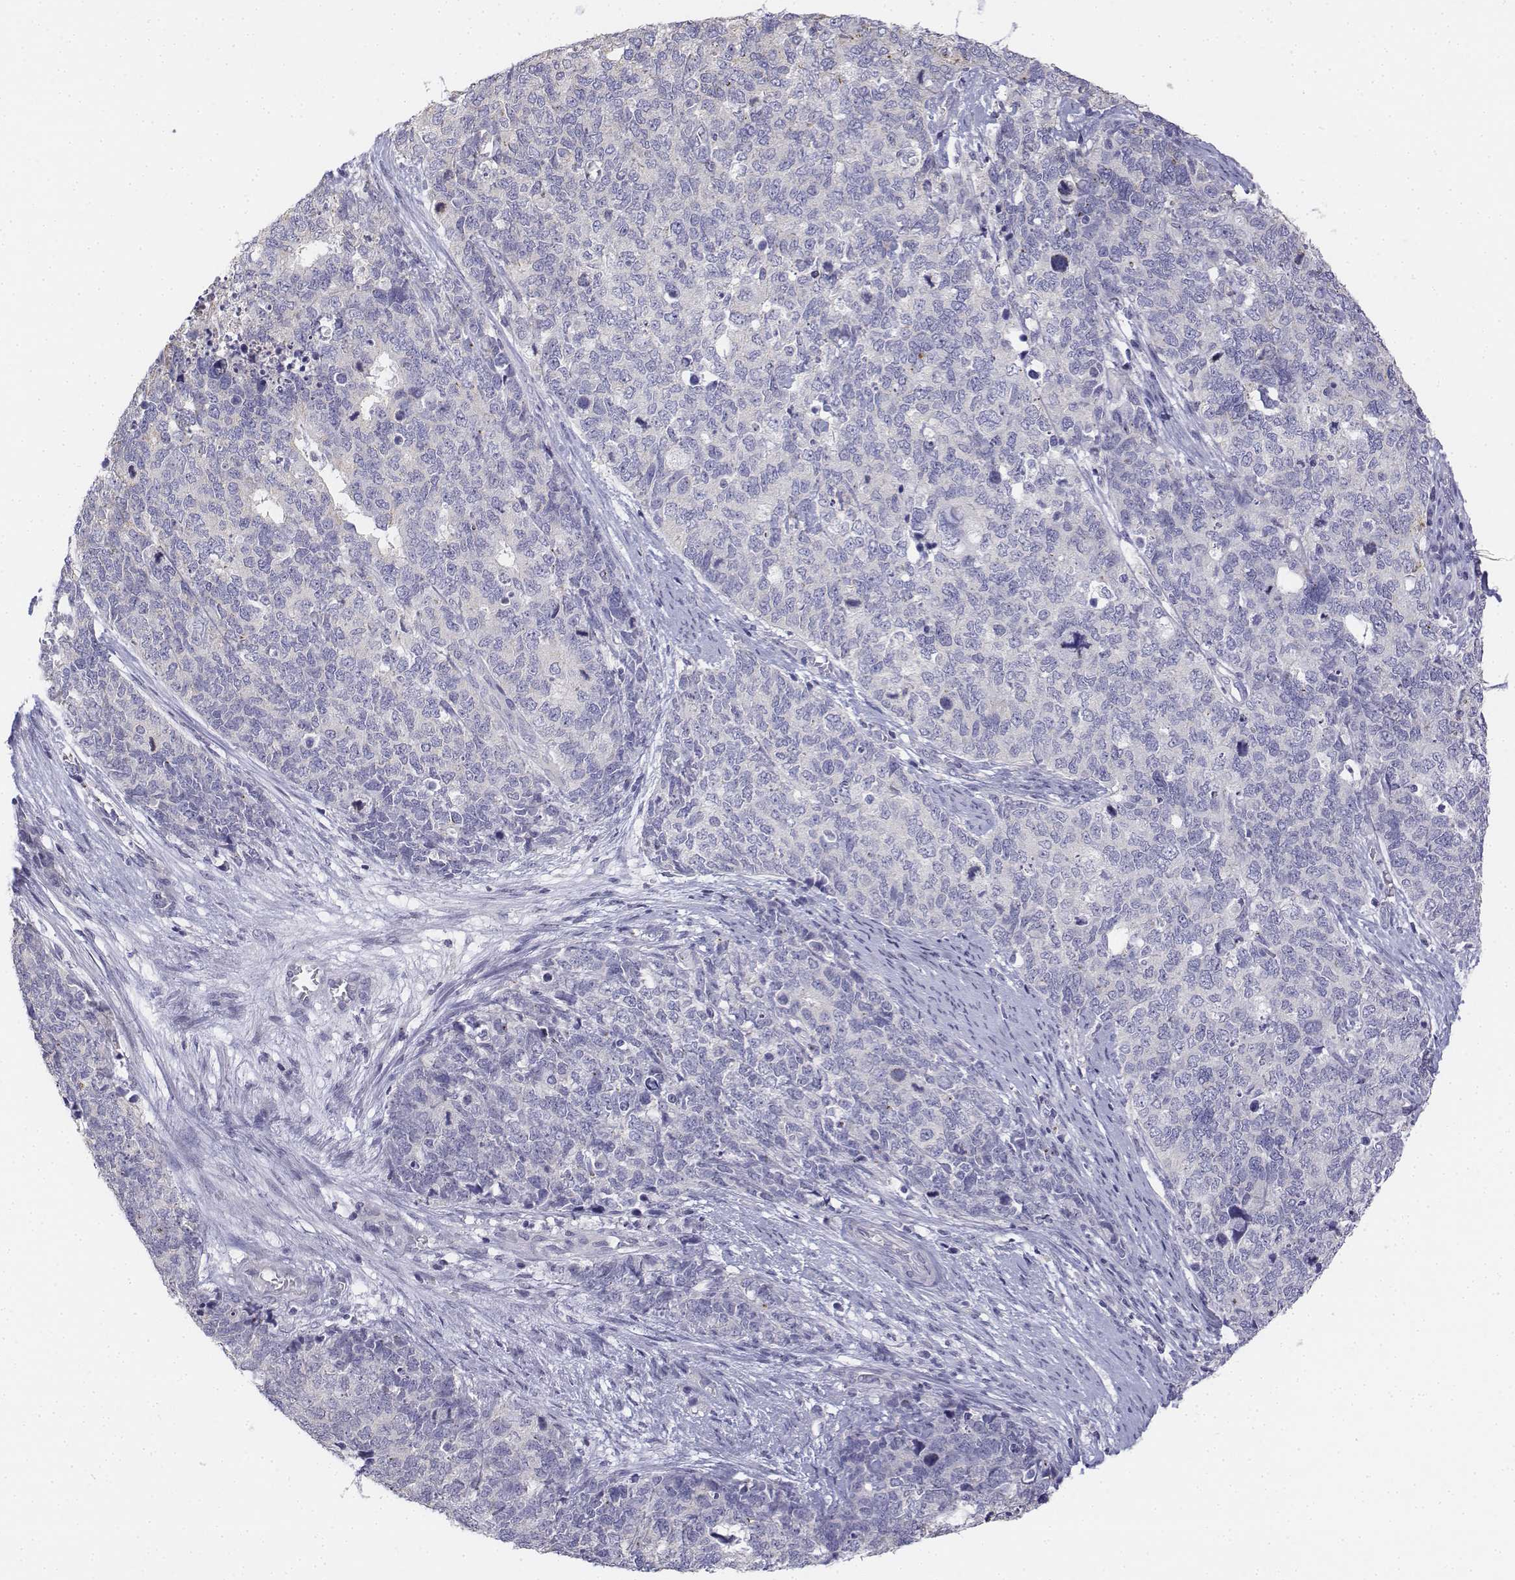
{"staining": {"intensity": "negative", "quantity": "none", "location": "none"}, "tissue": "cervical cancer", "cell_type": "Tumor cells", "image_type": "cancer", "snomed": [{"axis": "morphology", "description": "Squamous cell carcinoma, NOS"}, {"axis": "topography", "description": "Cervix"}], "caption": "Cervical cancer stained for a protein using immunohistochemistry (IHC) demonstrates no expression tumor cells.", "gene": "LGSN", "patient": {"sex": "female", "age": 63}}